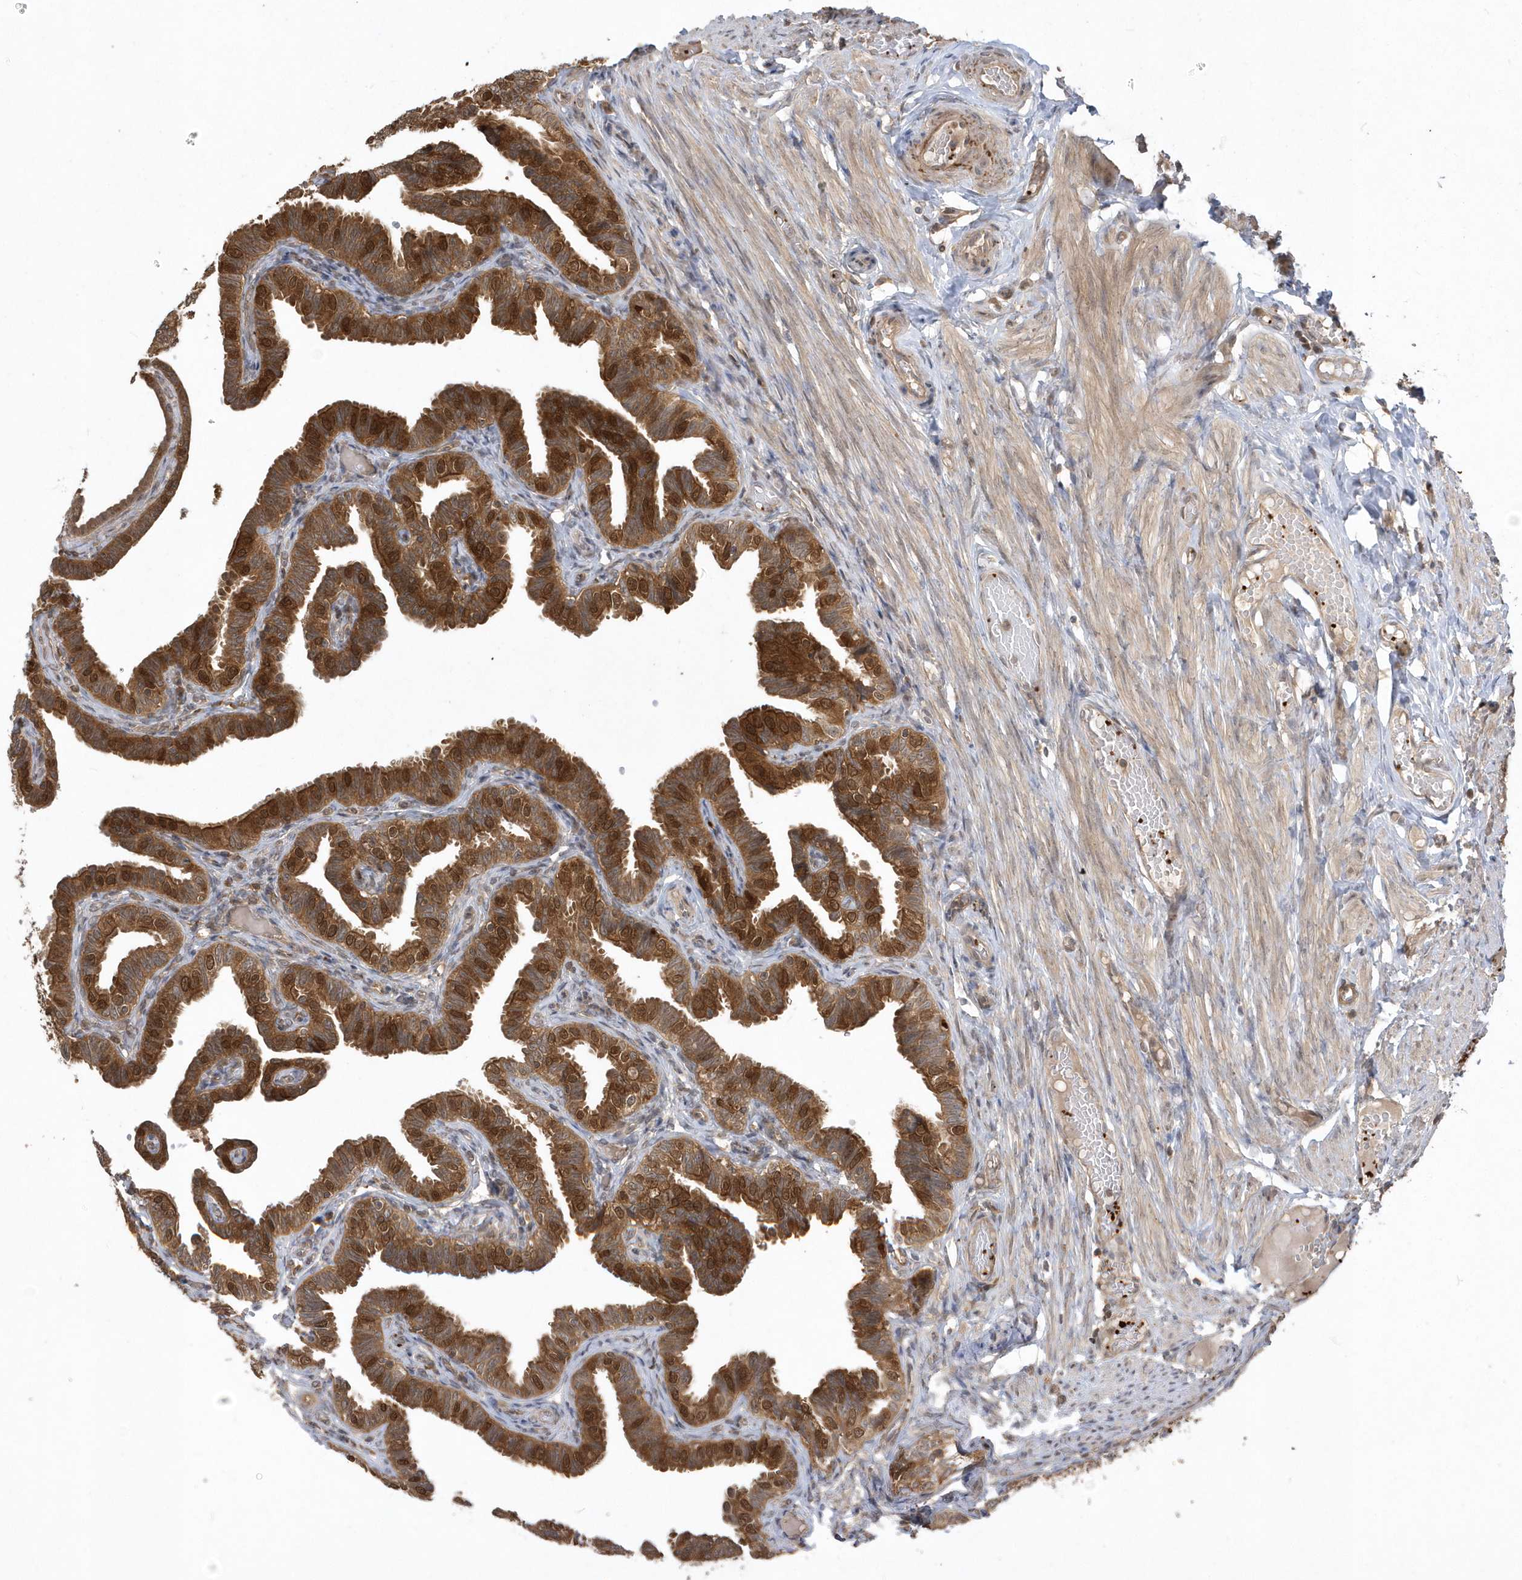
{"staining": {"intensity": "strong", "quantity": ">75%", "location": "cytoplasmic/membranous,nuclear"}, "tissue": "fallopian tube", "cell_type": "Glandular cells", "image_type": "normal", "snomed": [{"axis": "morphology", "description": "Normal tissue, NOS"}, {"axis": "topography", "description": "Fallopian tube"}], "caption": "Immunohistochemistry photomicrograph of normal fallopian tube: fallopian tube stained using immunohistochemistry displays high levels of strong protein expression localized specifically in the cytoplasmic/membranous,nuclear of glandular cells, appearing as a cytoplasmic/membranous,nuclear brown color.", "gene": "ACYP1", "patient": {"sex": "female", "age": 39}}